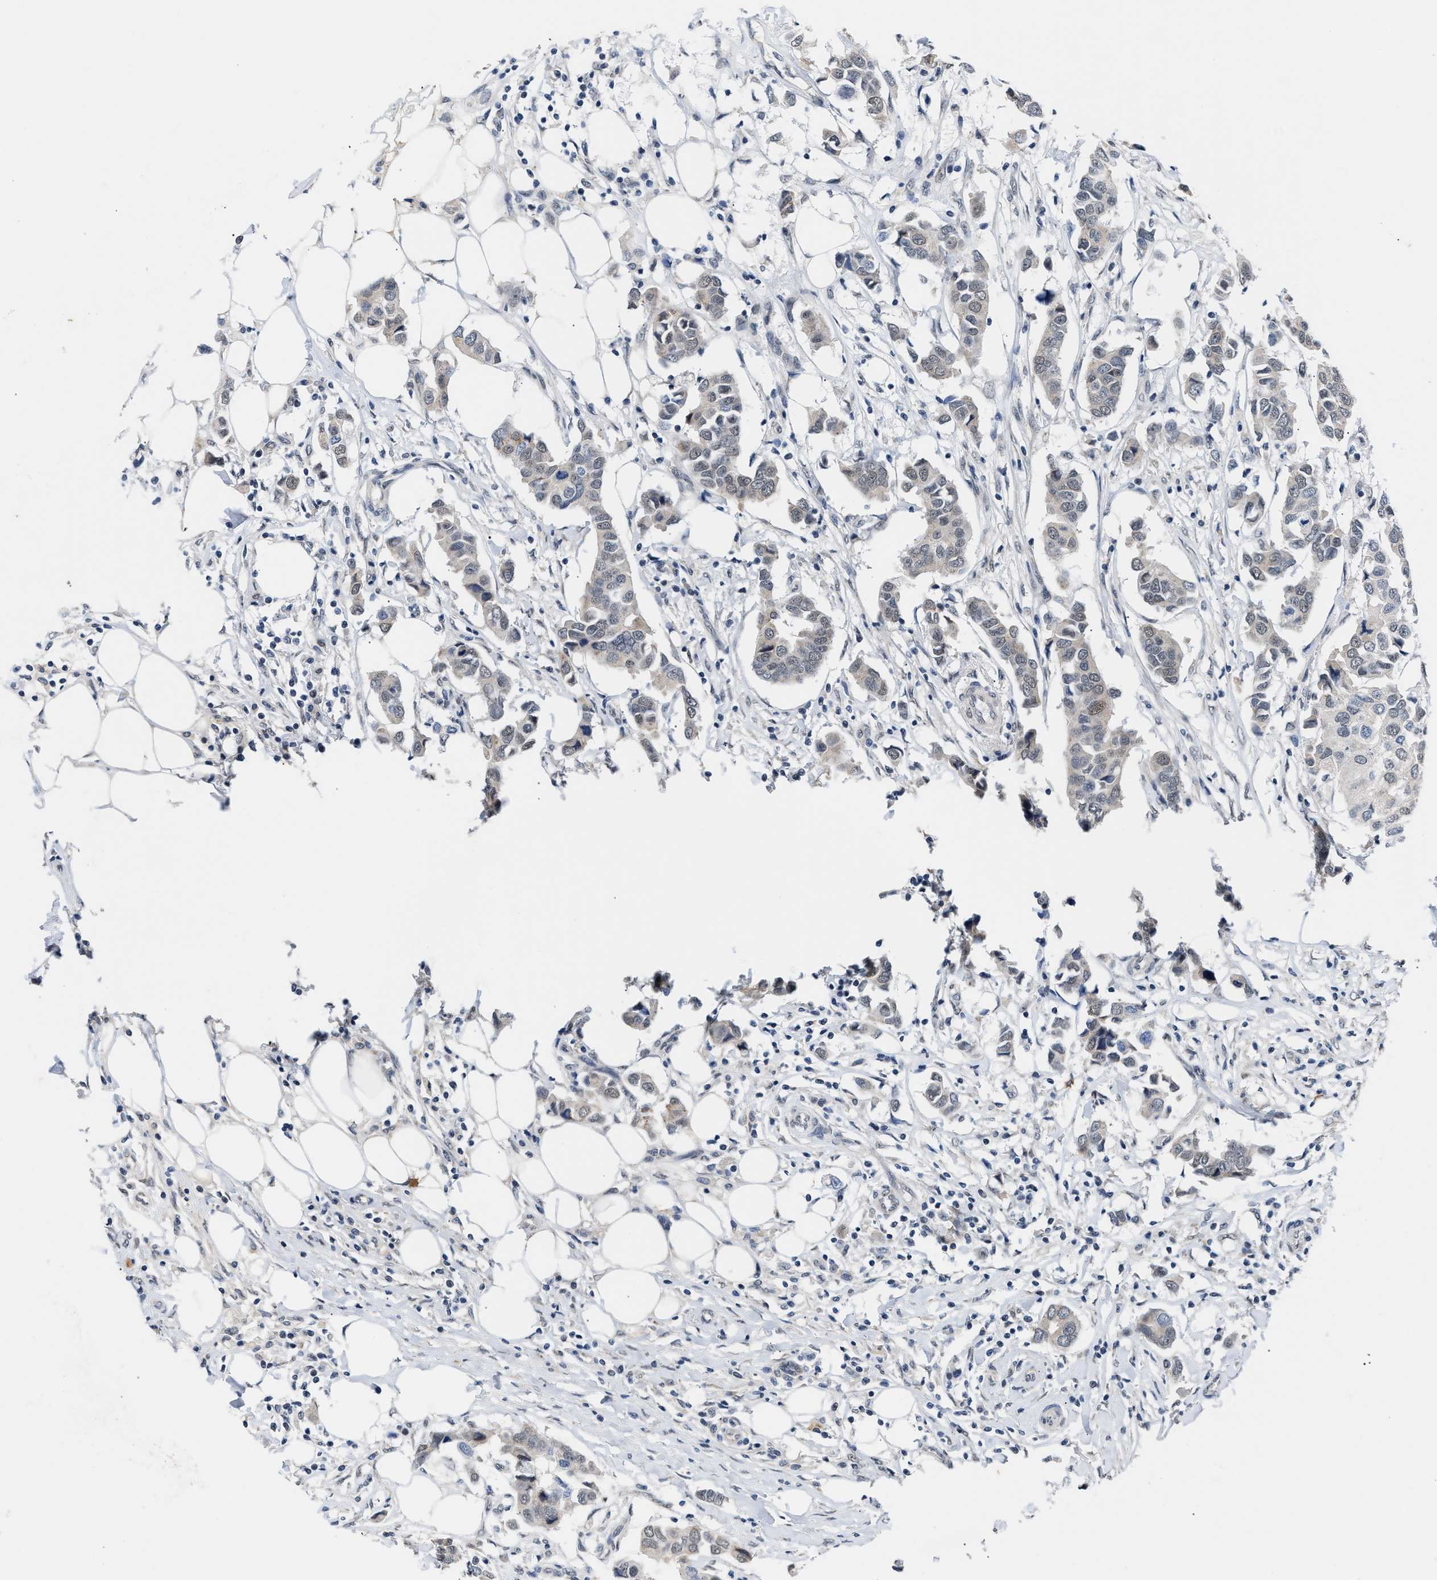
{"staining": {"intensity": "weak", "quantity": "25%-75%", "location": "cytoplasmic/membranous"}, "tissue": "breast cancer", "cell_type": "Tumor cells", "image_type": "cancer", "snomed": [{"axis": "morphology", "description": "Duct carcinoma"}, {"axis": "topography", "description": "Breast"}], "caption": "Weak cytoplasmic/membranous expression for a protein is seen in approximately 25%-75% of tumor cells of breast intraductal carcinoma using IHC.", "gene": "TXNRD3", "patient": {"sex": "female", "age": 80}}